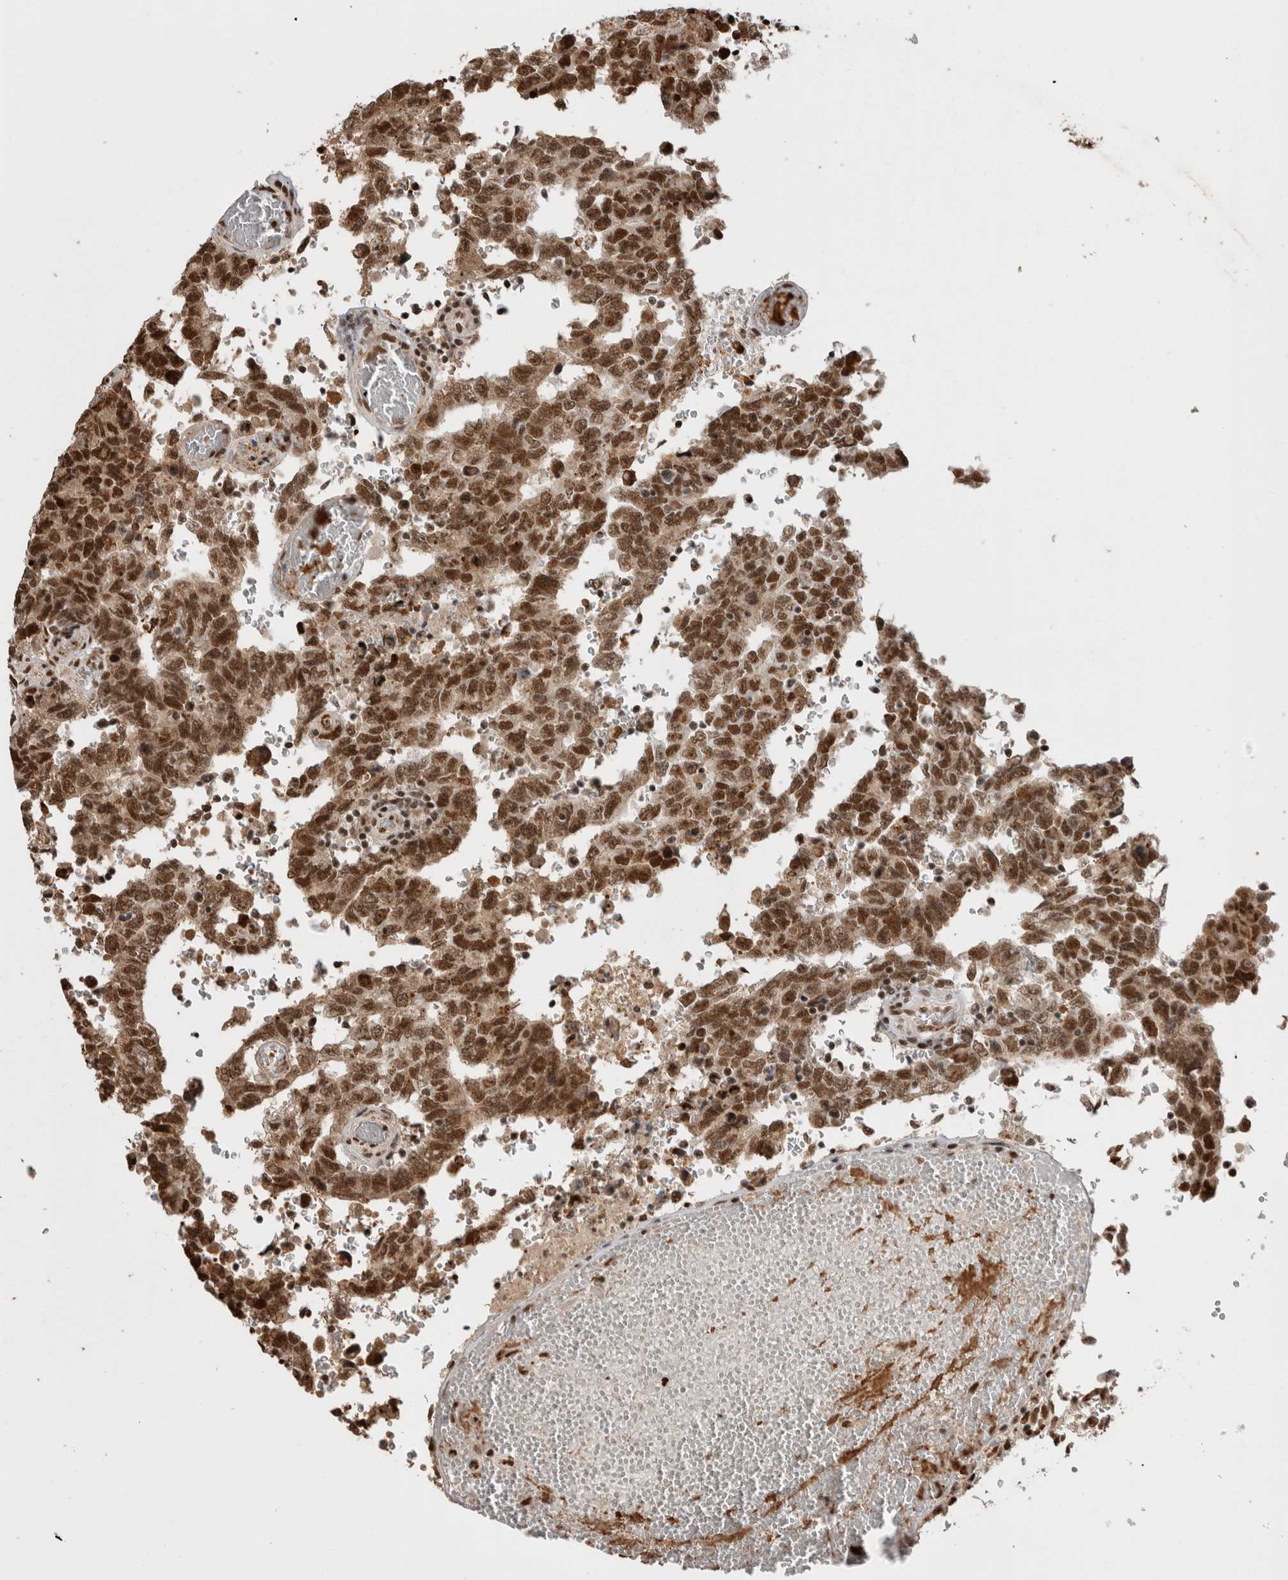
{"staining": {"intensity": "strong", "quantity": ">75%", "location": "nuclear"}, "tissue": "testis cancer", "cell_type": "Tumor cells", "image_type": "cancer", "snomed": [{"axis": "morphology", "description": "Carcinoma, Embryonal, NOS"}, {"axis": "topography", "description": "Testis"}], "caption": "High-power microscopy captured an immunohistochemistry image of testis embryonal carcinoma, revealing strong nuclear expression in approximately >75% of tumor cells.", "gene": "EYA2", "patient": {"sex": "male", "age": 26}}